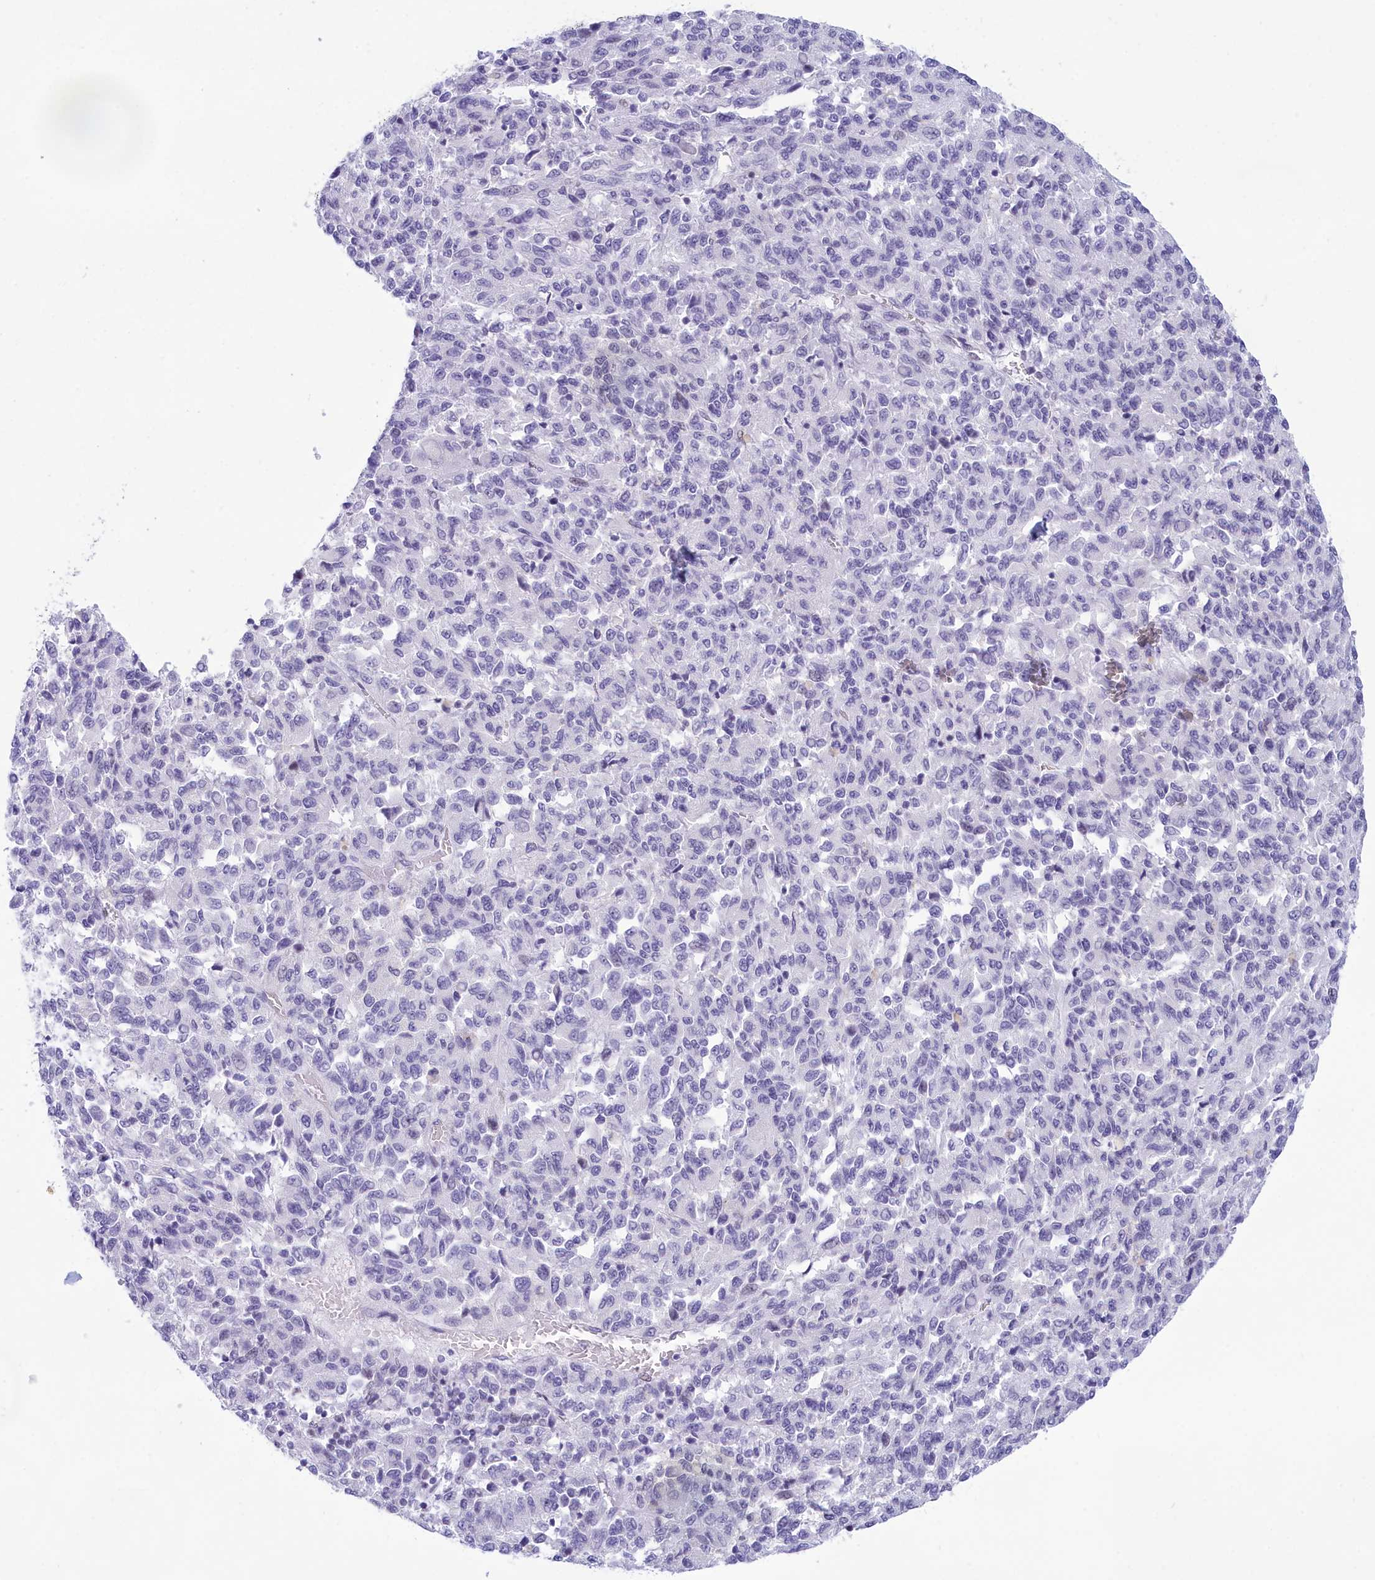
{"staining": {"intensity": "negative", "quantity": "none", "location": "none"}, "tissue": "melanoma", "cell_type": "Tumor cells", "image_type": "cancer", "snomed": [{"axis": "morphology", "description": "Malignant melanoma, Metastatic site"}, {"axis": "topography", "description": "Lung"}], "caption": "This is an IHC image of malignant melanoma (metastatic site). There is no positivity in tumor cells.", "gene": "SNX20", "patient": {"sex": "male", "age": 64}}